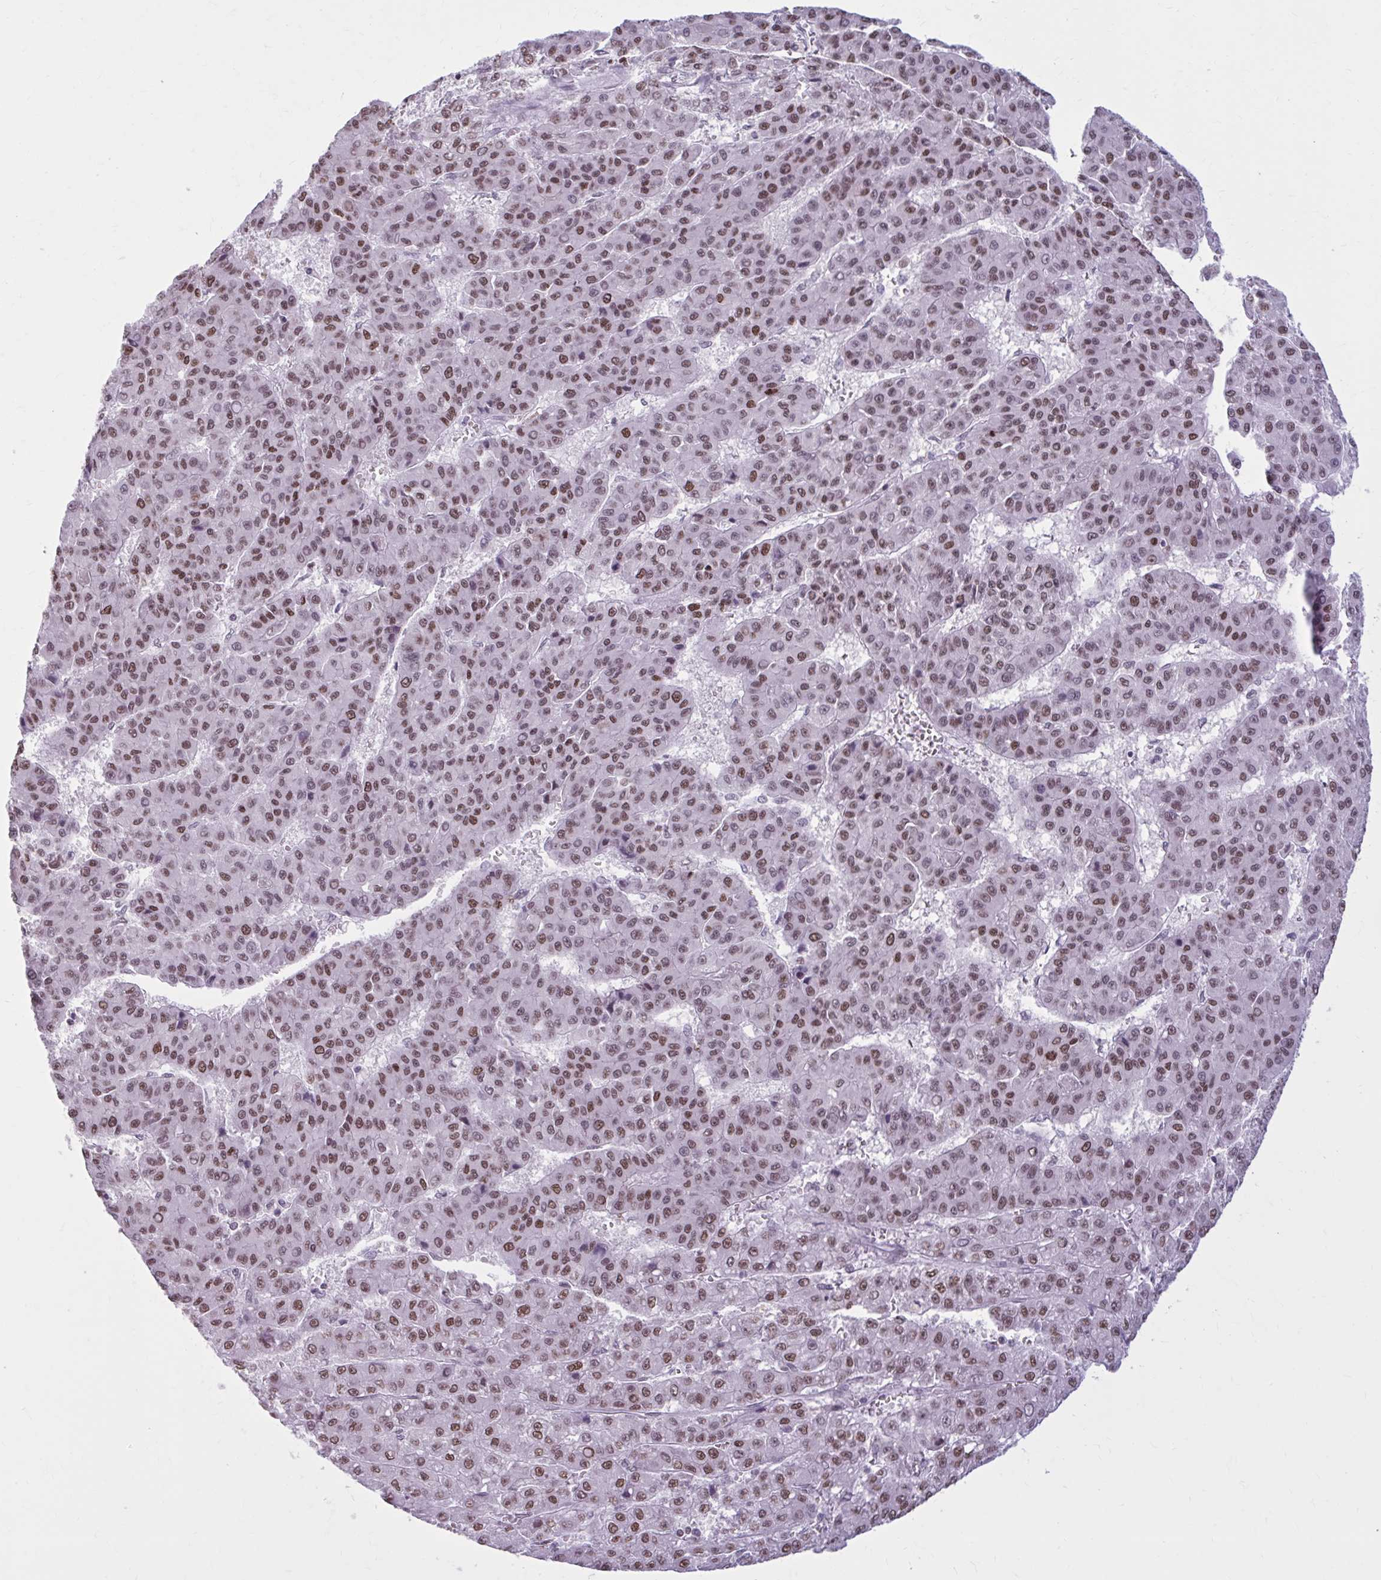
{"staining": {"intensity": "moderate", "quantity": ">75%", "location": "nuclear"}, "tissue": "liver cancer", "cell_type": "Tumor cells", "image_type": "cancer", "snomed": [{"axis": "morphology", "description": "Carcinoma, Hepatocellular, NOS"}, {"axis": "topography", "description": "Liver"}], "caption": "The micrograph exhibits staining of hepatocellular carcinoma (liver), revealing moderate nuclear protein staining (brown color) within tumor cells.", "gene": "PABIR1", "patient": {"sex": "male", "age": 70}}